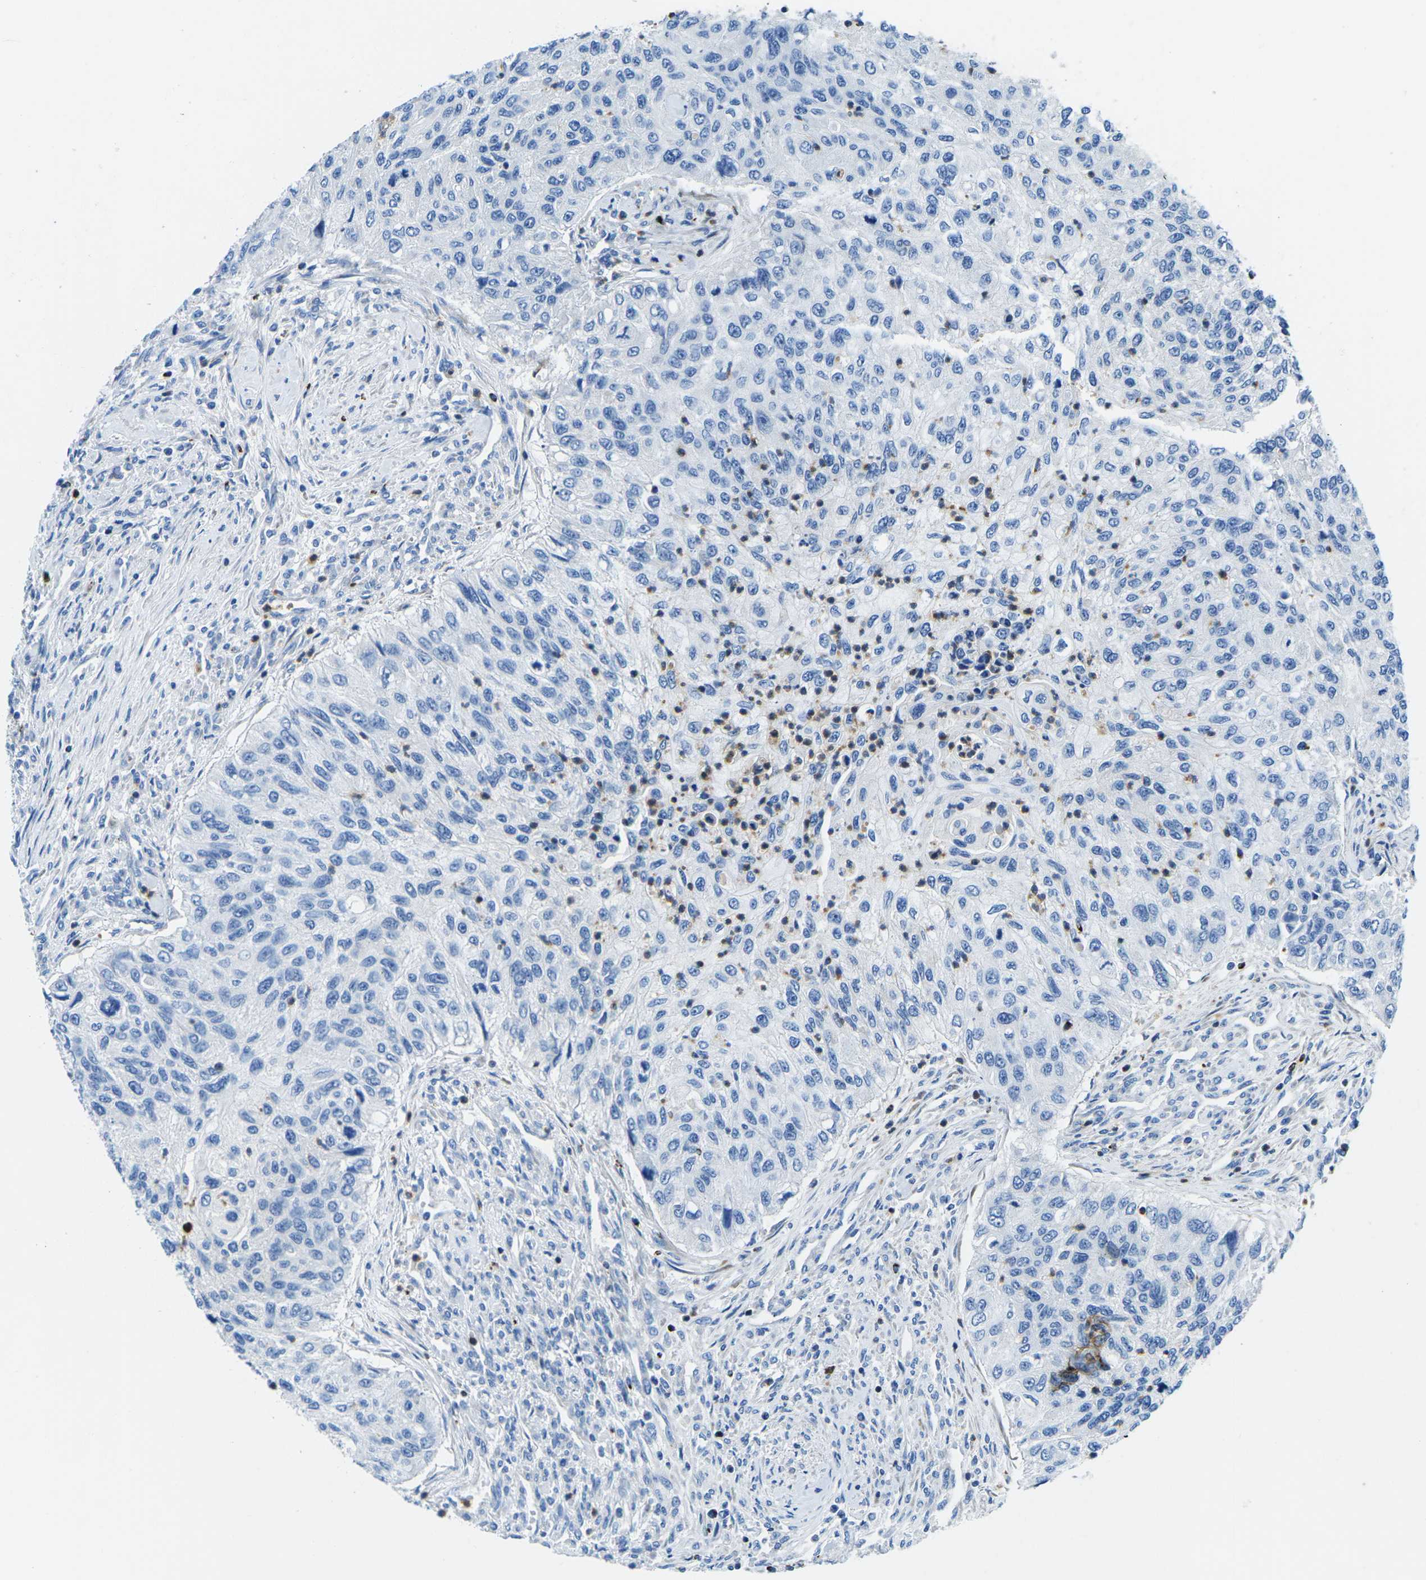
{"staining": {"intensity": "negative", "quantity": "none", "location": "none"}, "tissue": "urothelial cancer", "cell_type": "Tumor cells", "image_type": "cancer", "snomed": [{"axis": "morphology", "description": "Urothelial carcinoma, High grade"}, {"axis": "topography", "description": "Urinary bladder"}], "caption": "This micrograph is of urothelial carcinoma (high-grade) stained with immunohistochemistry (IHC) to label a protein in brown with the nuclei are counter-stained blue. There is no positivity in tumor cells. (Brightfield microscopy of DAB (3,3'-diaminobenzidine) IHC at high magnification).", "gene": "MC4R", "patient": {"sex": "female", "age": 60}}